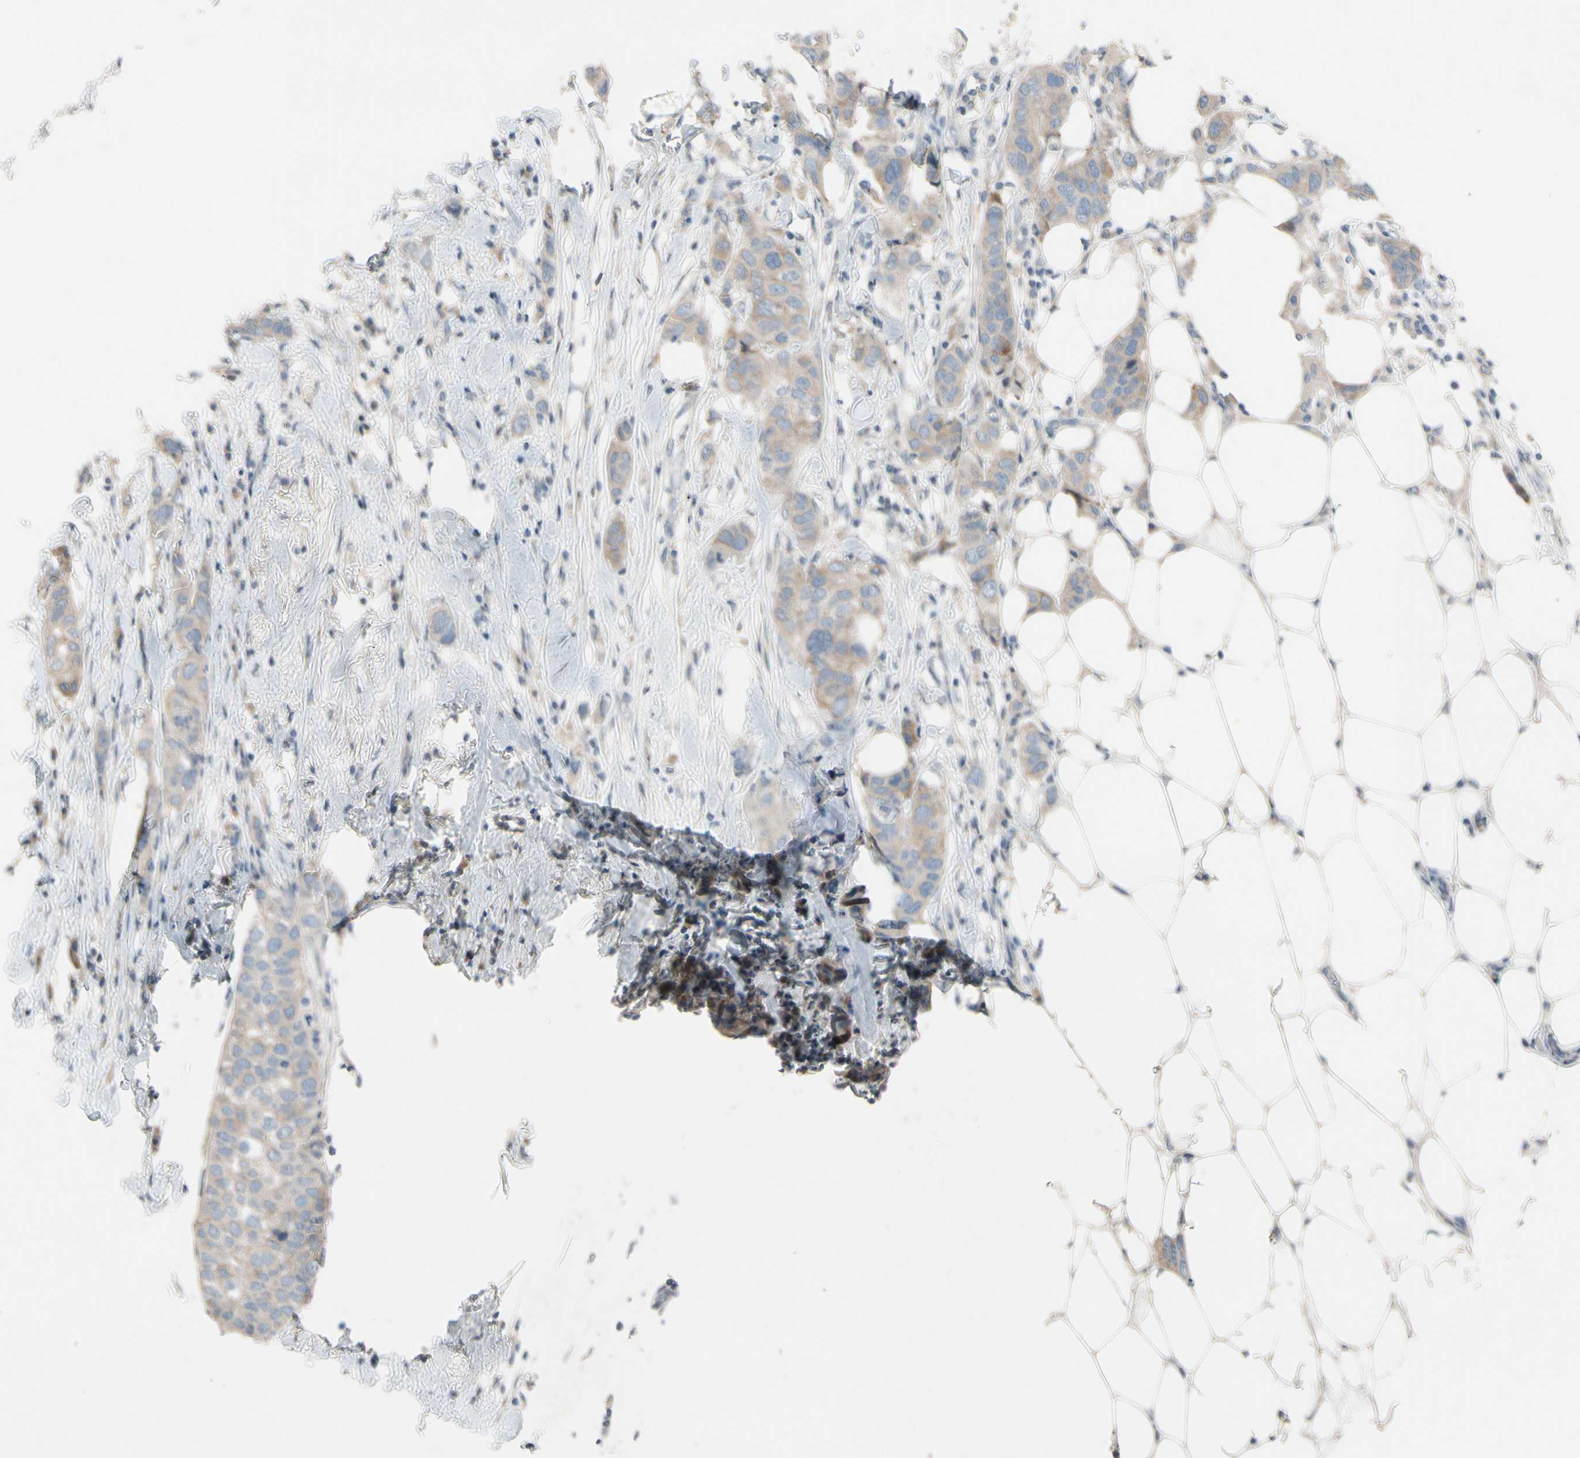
{"staining": {"intensity": "weak", "quantity": ">75%", "location": "cytoplasmic/membranous"}, "tissue": "breast cancer", "cell_type": "Tumor cells", "image_type": "cancer", "snomed": [{"axis": "morphology", "description": "Duct carcinoma"}, {"axis": "topography", "description": "Breast"}], "caption": "A micrograph of human breast invasive ductal carcinoma stained for a protein shows weak cytoplasmic/membranous brown staining in tumor cells.", "gene": "PIP5K1B", "patient": {"sex": "female", "age": 50}}